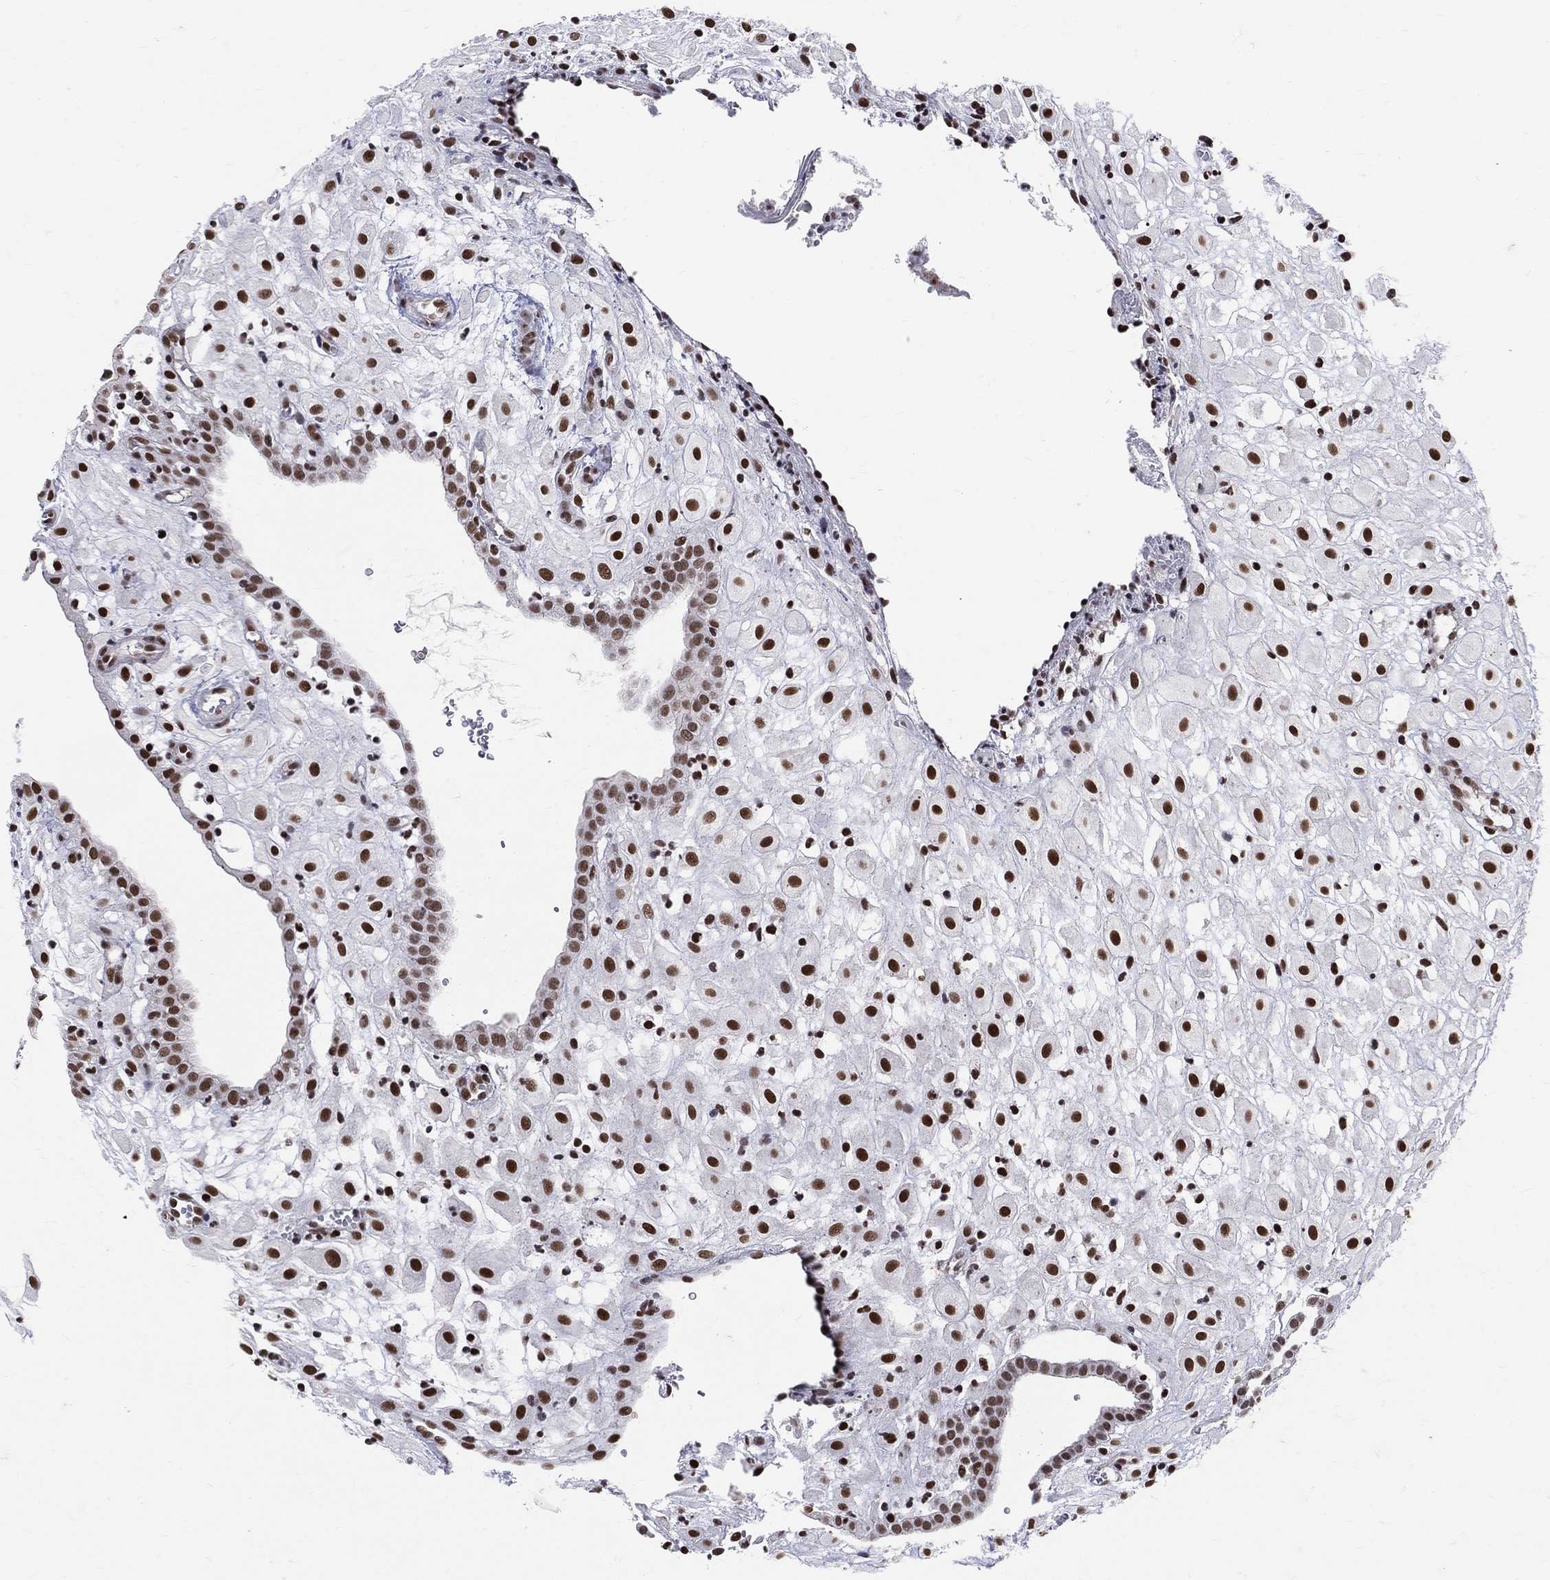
{"staining": {"intensity": "strong", "quantity": ">75%", "location": "nuclear"}, "tissue": "placenta", "cell_type": "Decidual cells", "image_type": "normal", "snomed": [{"axis": "morphology", "description": "Normal tissue, NOS"}, {"axis": "topography", "description": "Placenta"}], "caption": "Immunohistochemical staining of normal human placenta displays >75% levels of strong nuclear protein staining in approximately >75% of decidual cells.", "gene": "CDK7", "patient": {"sex": "female", "age": 24}}